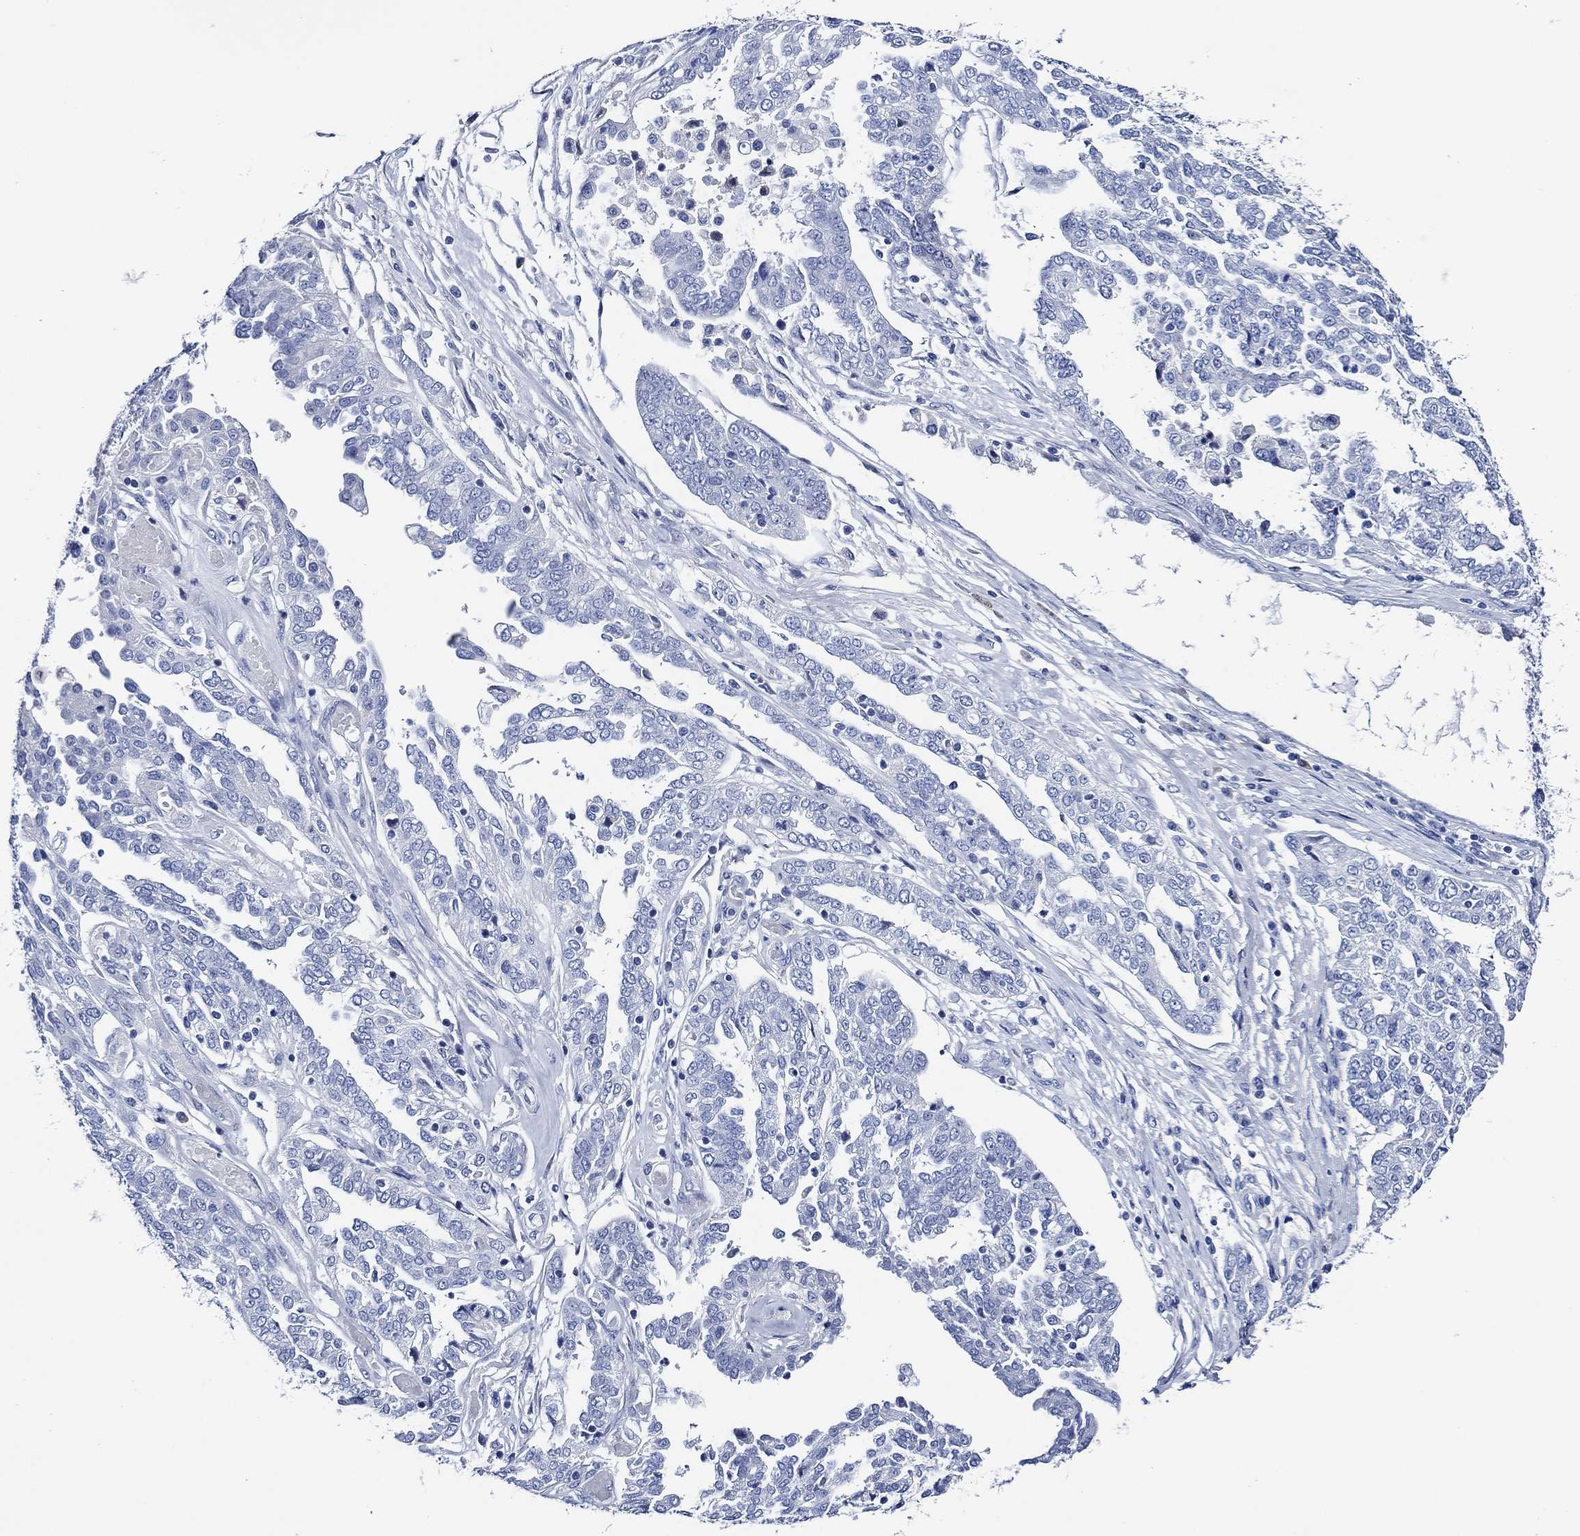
{"staining": {"intensity": "negative", "quantity": "none", "location": "none"}, "tissue": "ovarian cancer", "cell_type": "Tumor cells", "image_type": "cancer", "snomed": [{"axis": "morphology", "description": "Cystadenocarcinoma, serous, NOS"}, {"axis": "topography", "description": "Ovary"}], "caption": "Immunohistochemistry of serous cystadenocarcinoma (ovarian) demonstrates no positivity in tumor cells. (Brightfield microscopy of DAB (3,3'-diaminobenzidine) immunohistochemistry at high magnification).", "gene": "WDR62", "patient": {"sex": "female", "age": 67}}